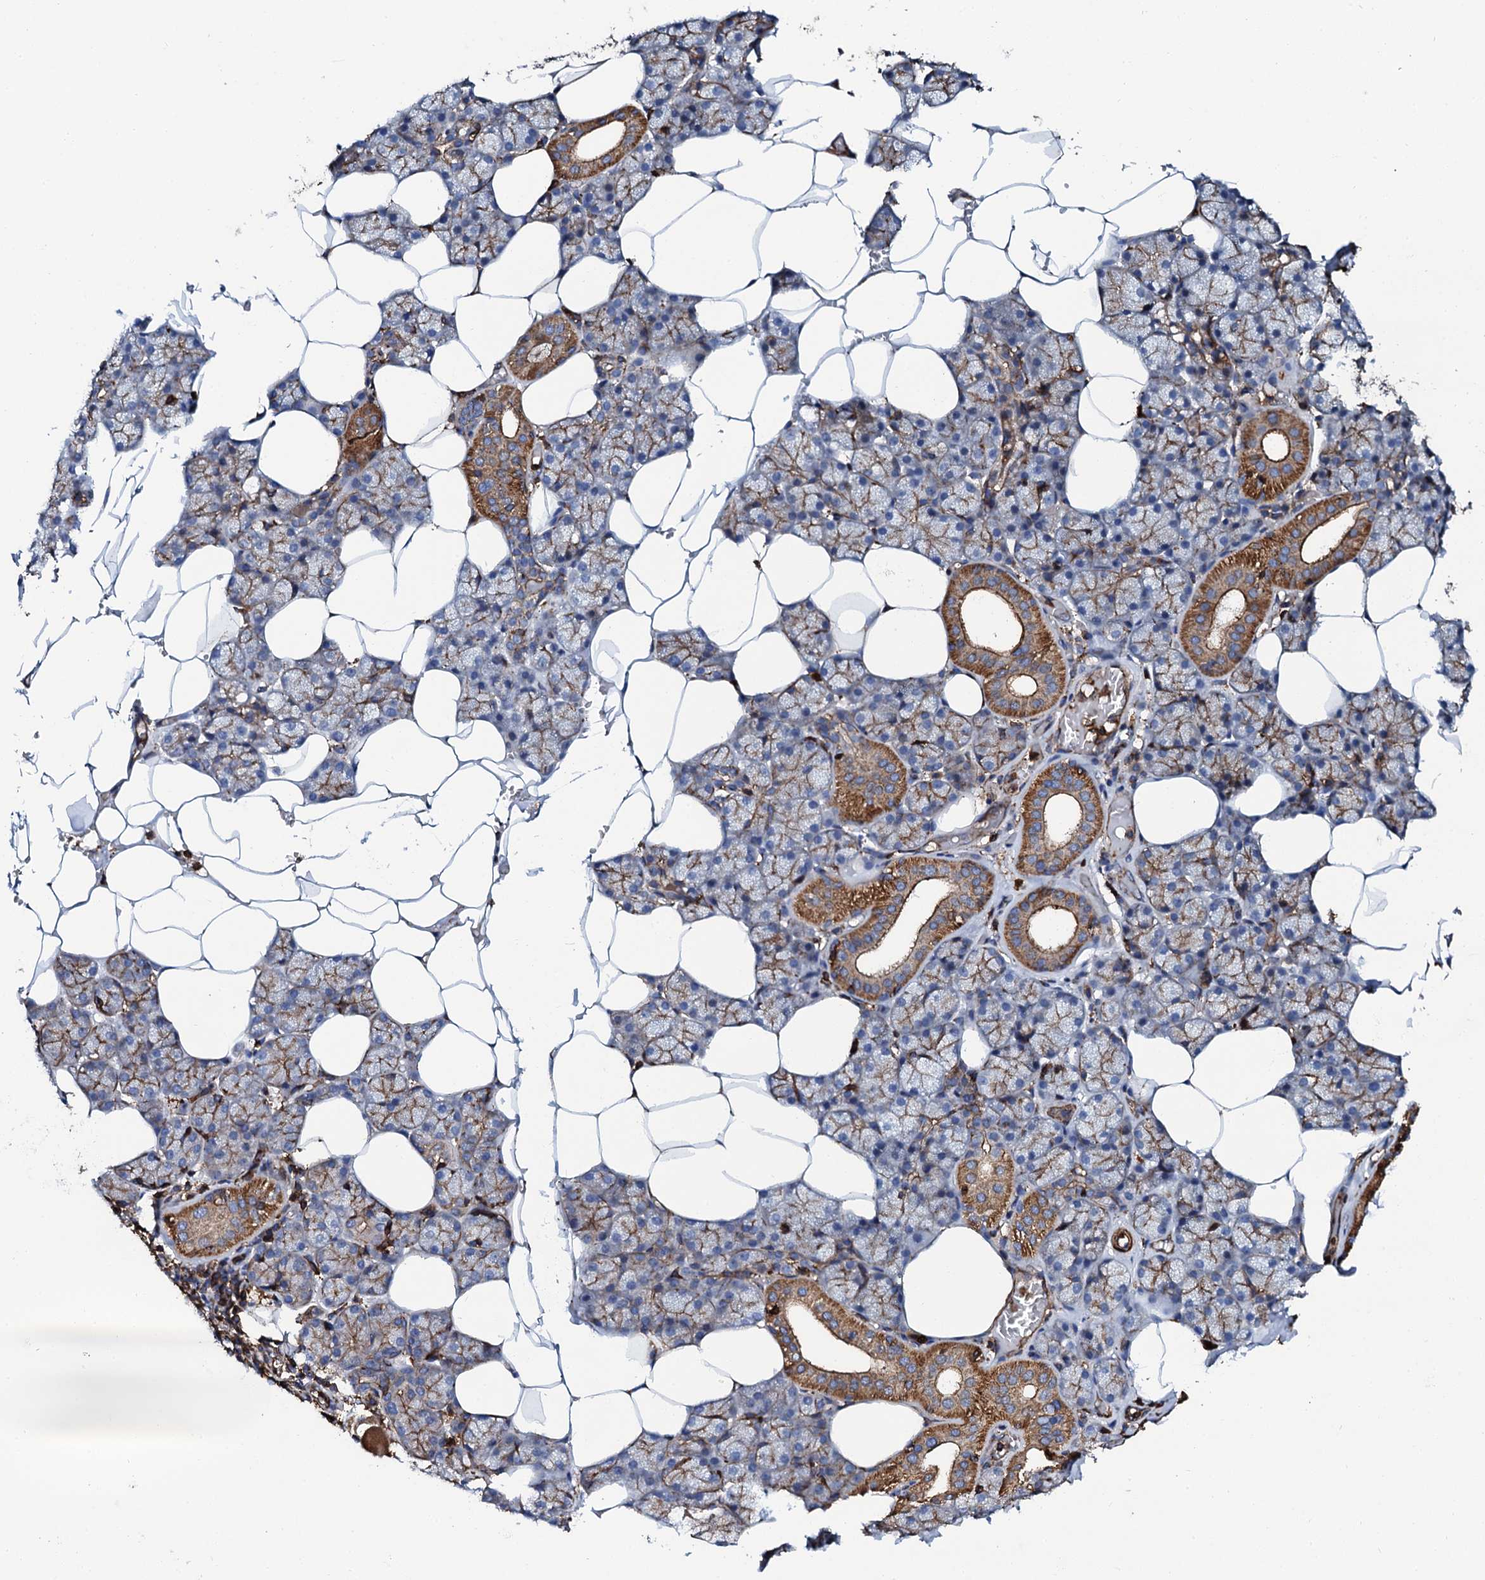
{"staining": {"intensity": "moderate", "quantity": "25%-75%", "location": "cytoplasmic/membranous"}, "tissue": "salivary gland", "cell_type": "Glandular cells", "image_type": "normal", "snomed": [{"axis": "morphology", "description": "Normal tissue, NOS"}, {"axis": "topography", "description": "Salivary gland"}], "caption": "A high-resolution image shows IHC staining of normal salivary gland, which displays moderate cytoplasmic/membranous positivity in approximately 25%-75% of glandular cells. Nuclei are stained in blue.", "gene": "INTS10", "patient": {"sex": "male", "age": 62}}